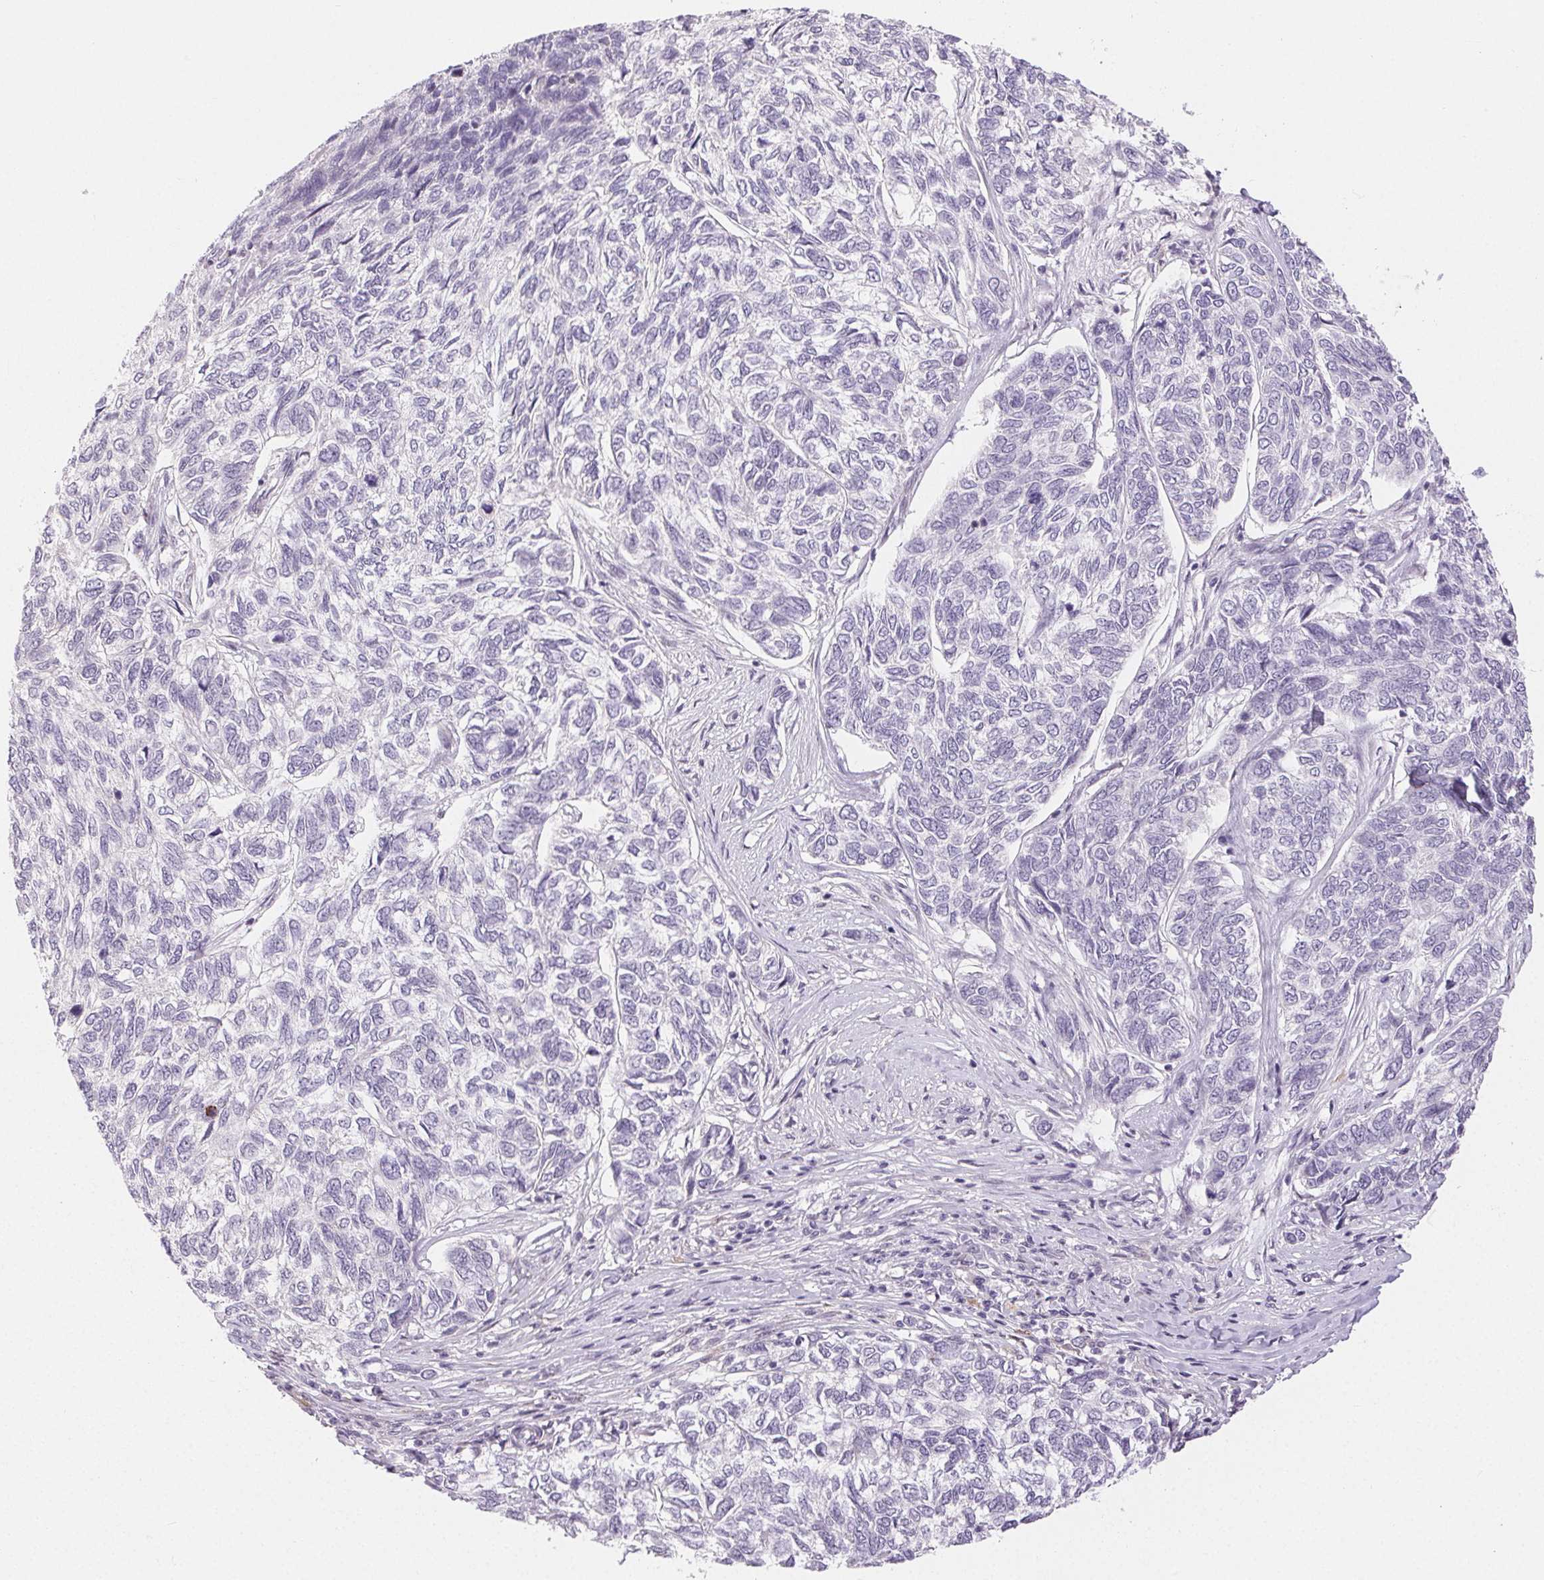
{"staining": {"intensity": "negative", "quantity": "none", "location": "none"}, "tissue": "skin cancer", "cell_type": "Tumor cells", "image_type": "cancer", "snomed": [{"axis": "morphology", "description": "Basal cell carcinoma"}, {"axis": "topography", "description": "Skin"}], "caption": "Image shows no significant protein positivity in tumor cells of basal cell carcinoma (skin).", "gene": "RPGRIP1", "patient": {"sex": "female", "age": 65}}